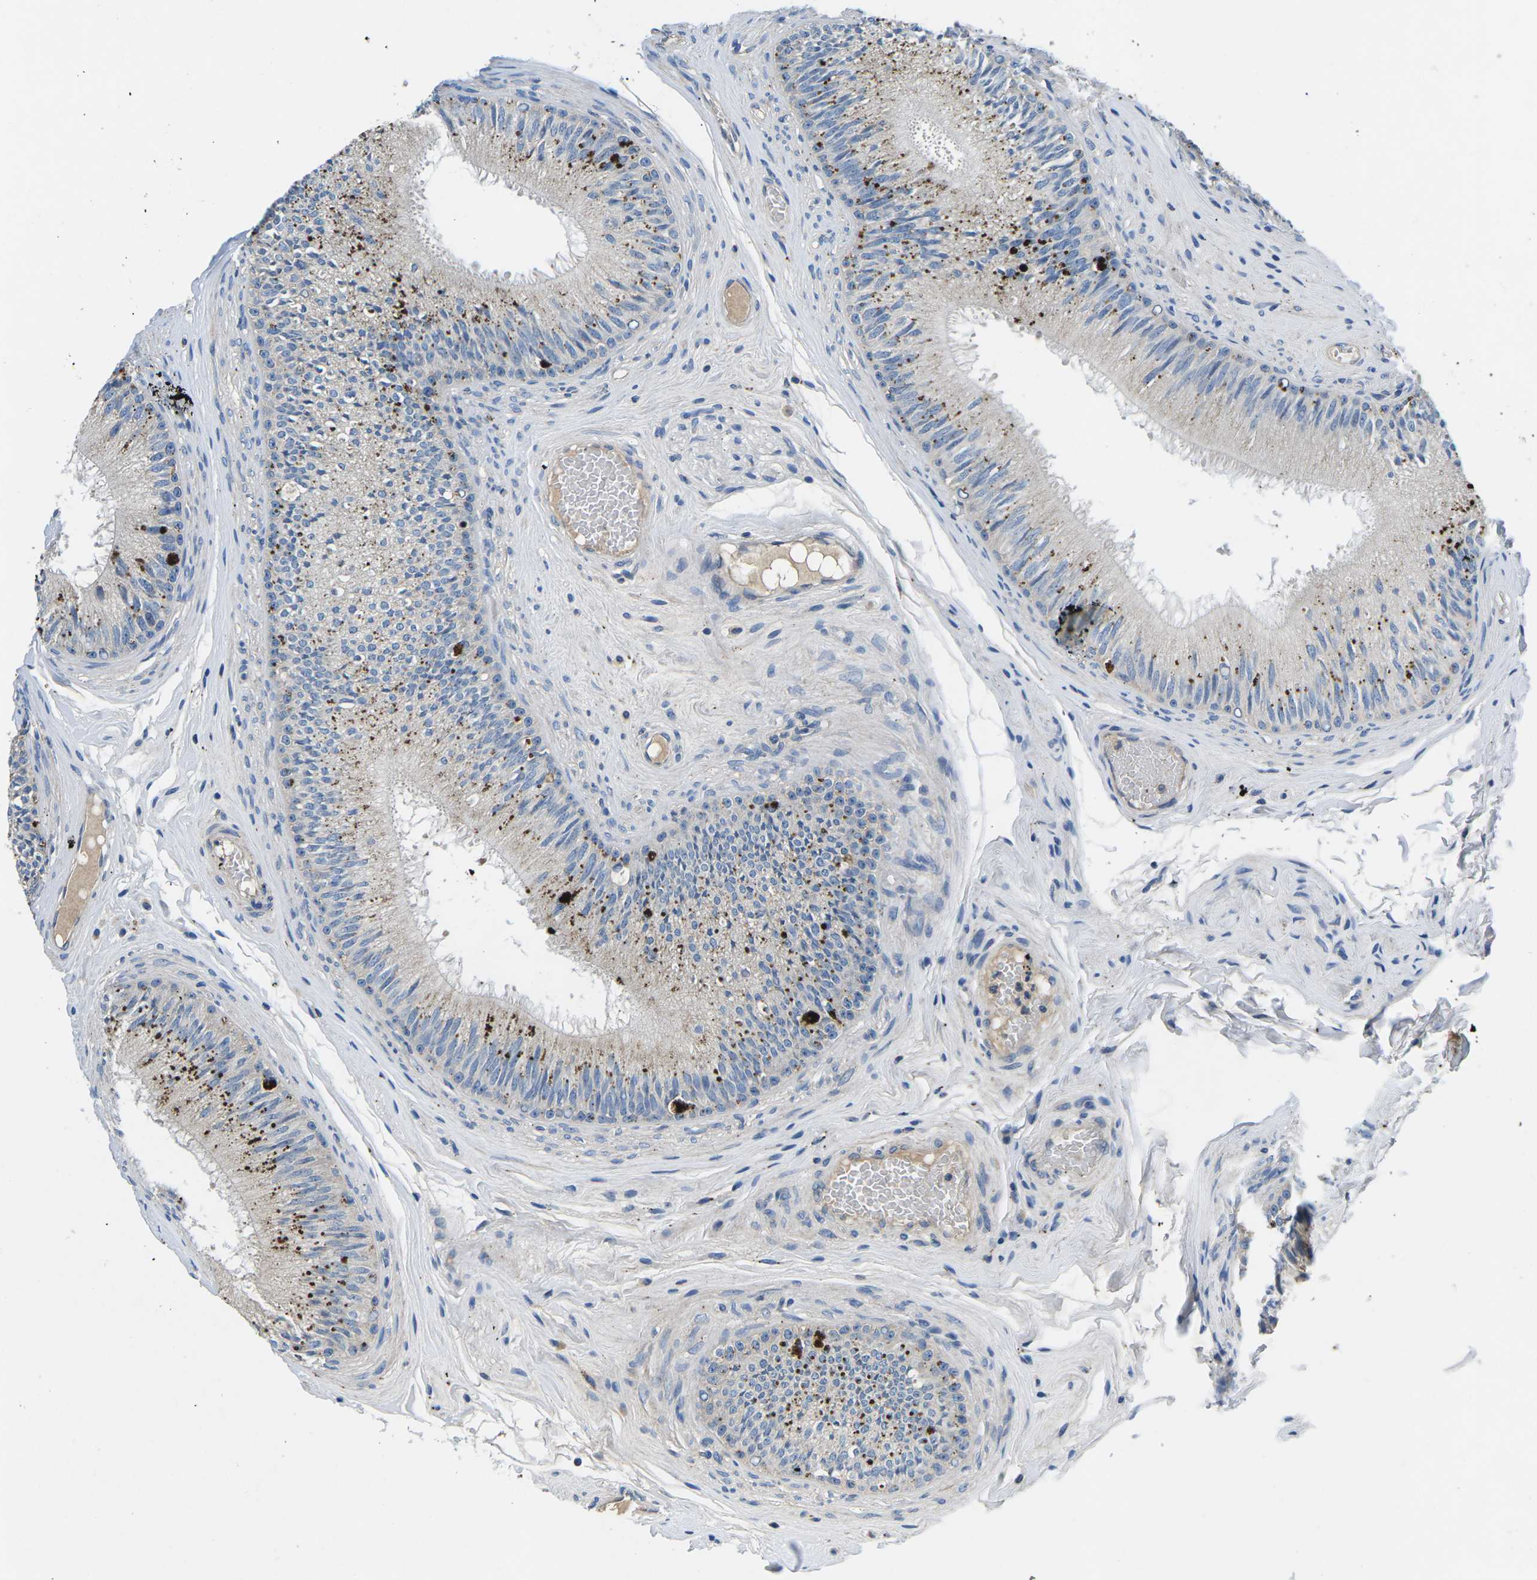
{"staining": {"intensity": "strong", "quantity": "<25%", "location": "cytoplasmic/membranous"}, "tissue": "epididymis", "cell_type": "Glandular cells", "image_type": "normal", "snomed": [{"axis": "morphology", "description": "Normal tissue, NOS"}, {"axis": "topography", "description": "Testis"}, {"axis": "topography", "description": "Epididymis"}], "caption": "Immunohistochemical staining of unremarkable epididymis reveals medium levels of strong cytoplasmic/membranous positivity in about <25% of glandular cells. The staining was performed using DAB, with brown indicating positive protein expression. Nuclei are stained blue with hematoxylin.", "gene": "PDCD6IP", "patient": {"sex": "male", "age": 36}}